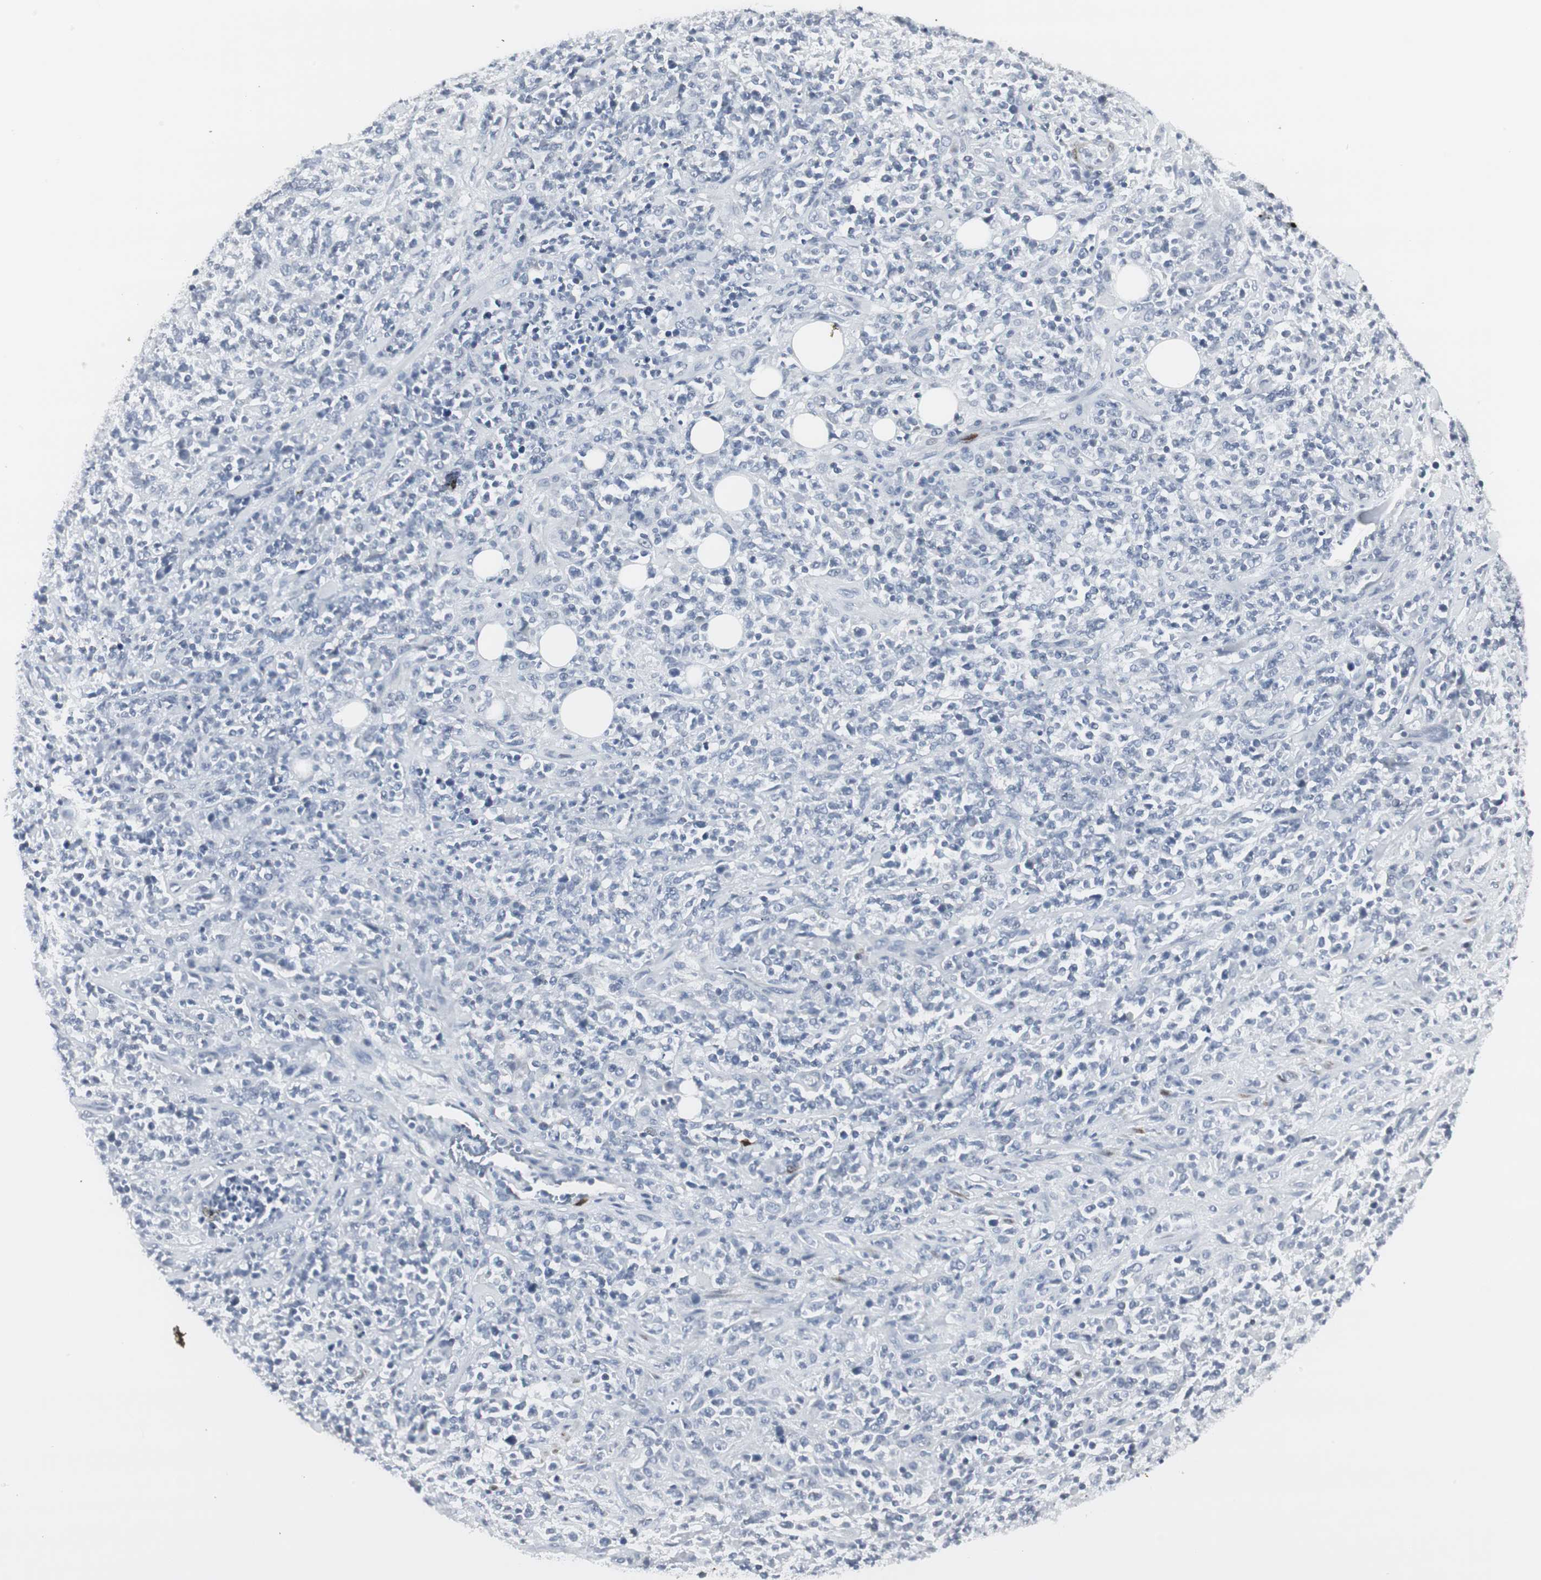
{"staining": {"intensity": "negative", "quantity": "none", "location": "none"}, "tissue": "lymphoma", "cell_type": "Tumor cells", "image_type": "cancer", "snomed": [{"axis": "morphology", "description": "Malignant lymphoma, non-Hodgkin's type, High grade"}, {"axis": "topography", "description": "Soft tissue"}], "caption": "A micrograph of lymphoma stained for a protein demonstrates no brown staining in tumor cells.", "gene": "PPP1R14A", "patient": {"sex": "male", "age": 18}}